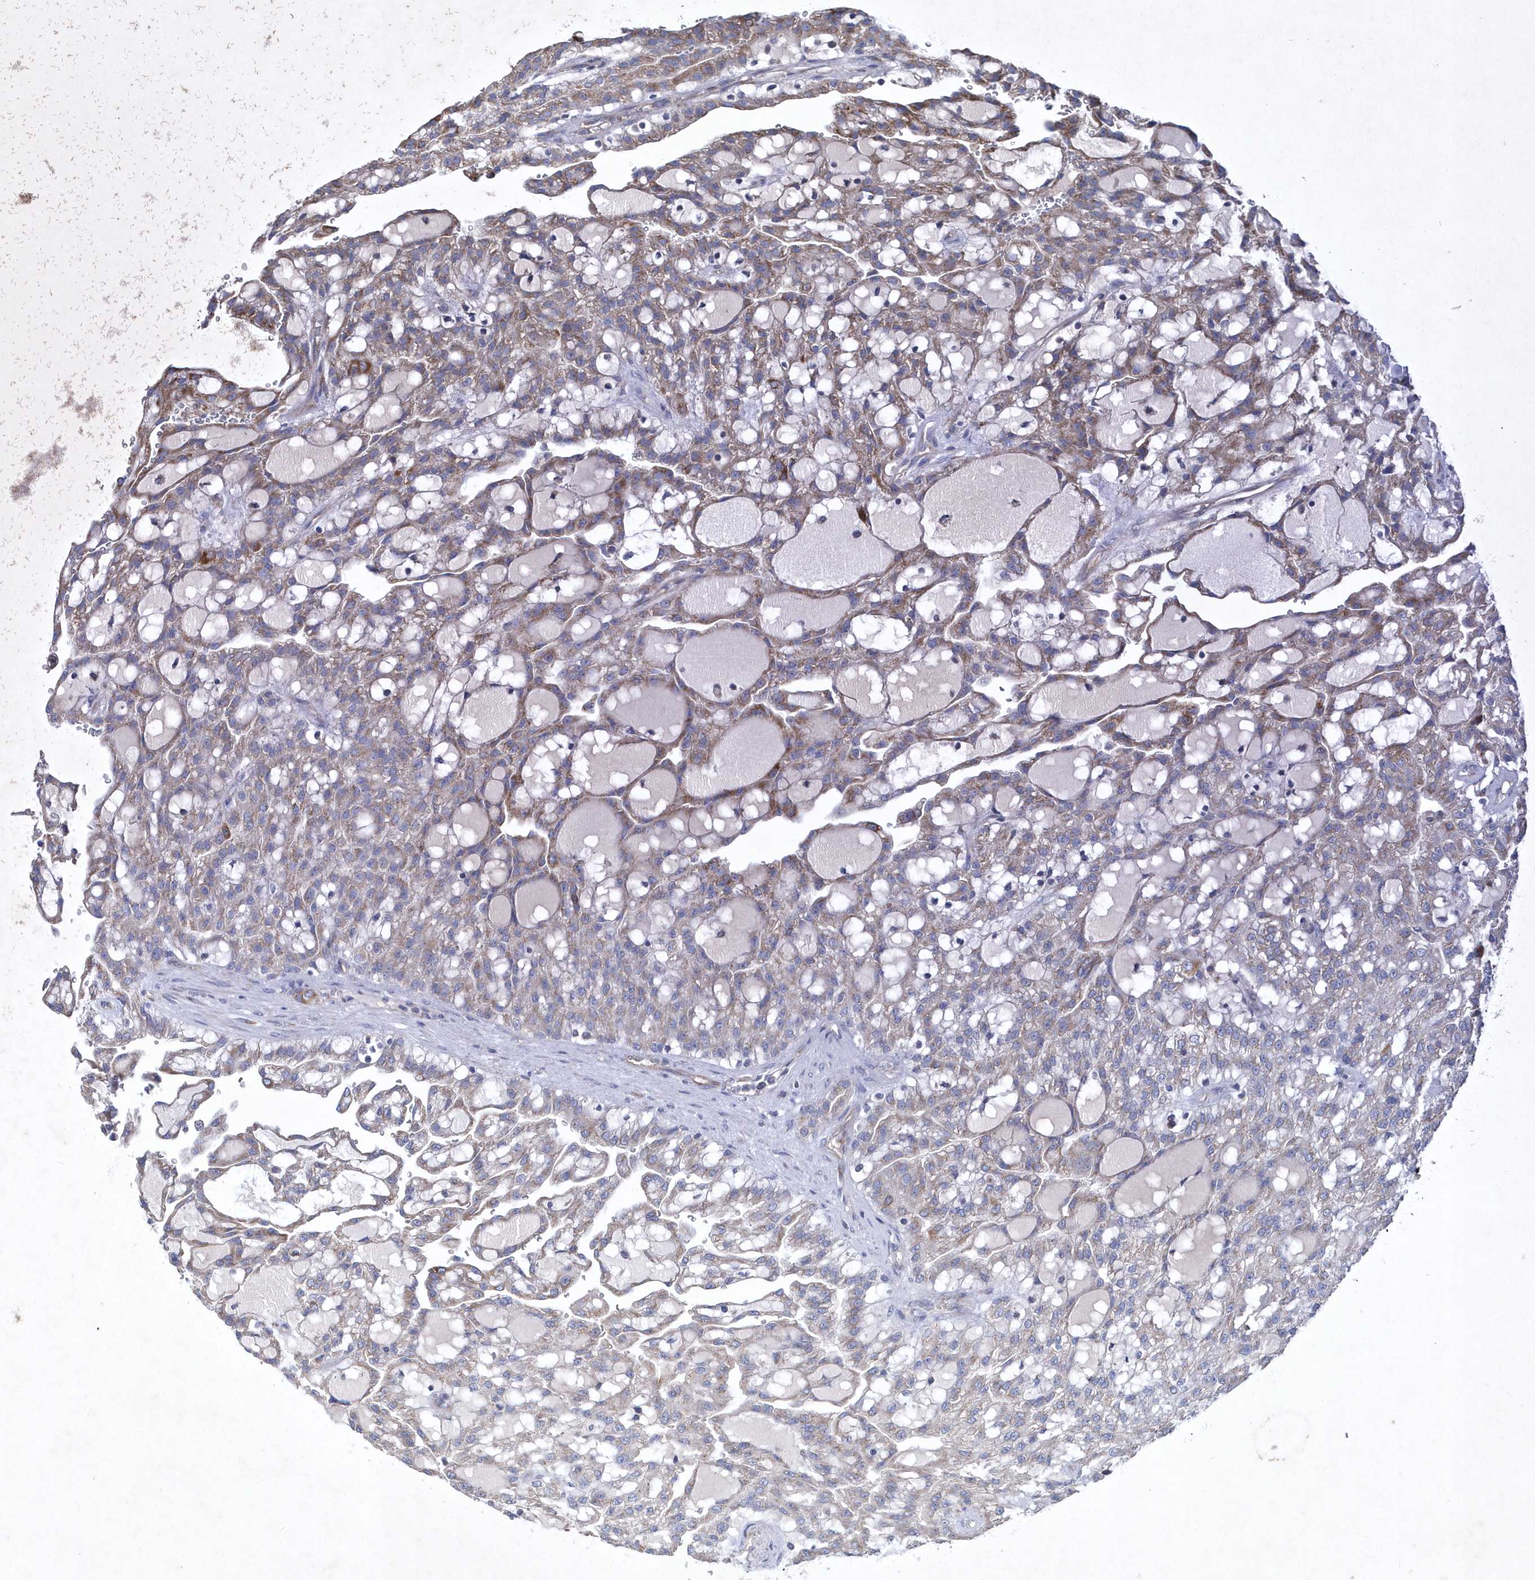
{"staining": {"intensity": "moderate", "quantity": ">75%", "location": "cytoplasmic/membranous"}, "tissue": "renal cancer", "cell_type": "Tumor cells", "image_type": "cancer", "snomed": [{"axis": "morphology", "description": "Adenocarcinoma, NOS"}, {"axis": "topography", "description": "Kidney"}], "caption": "This micrograph displays immunohistochemistry (IHC) staining of renal cancer, with medium moderate cytoplasmic/membranous staining in about >75% of tumor cells.", "gene": "METTL8", "patient": {"sex": "male", "age": 63}}